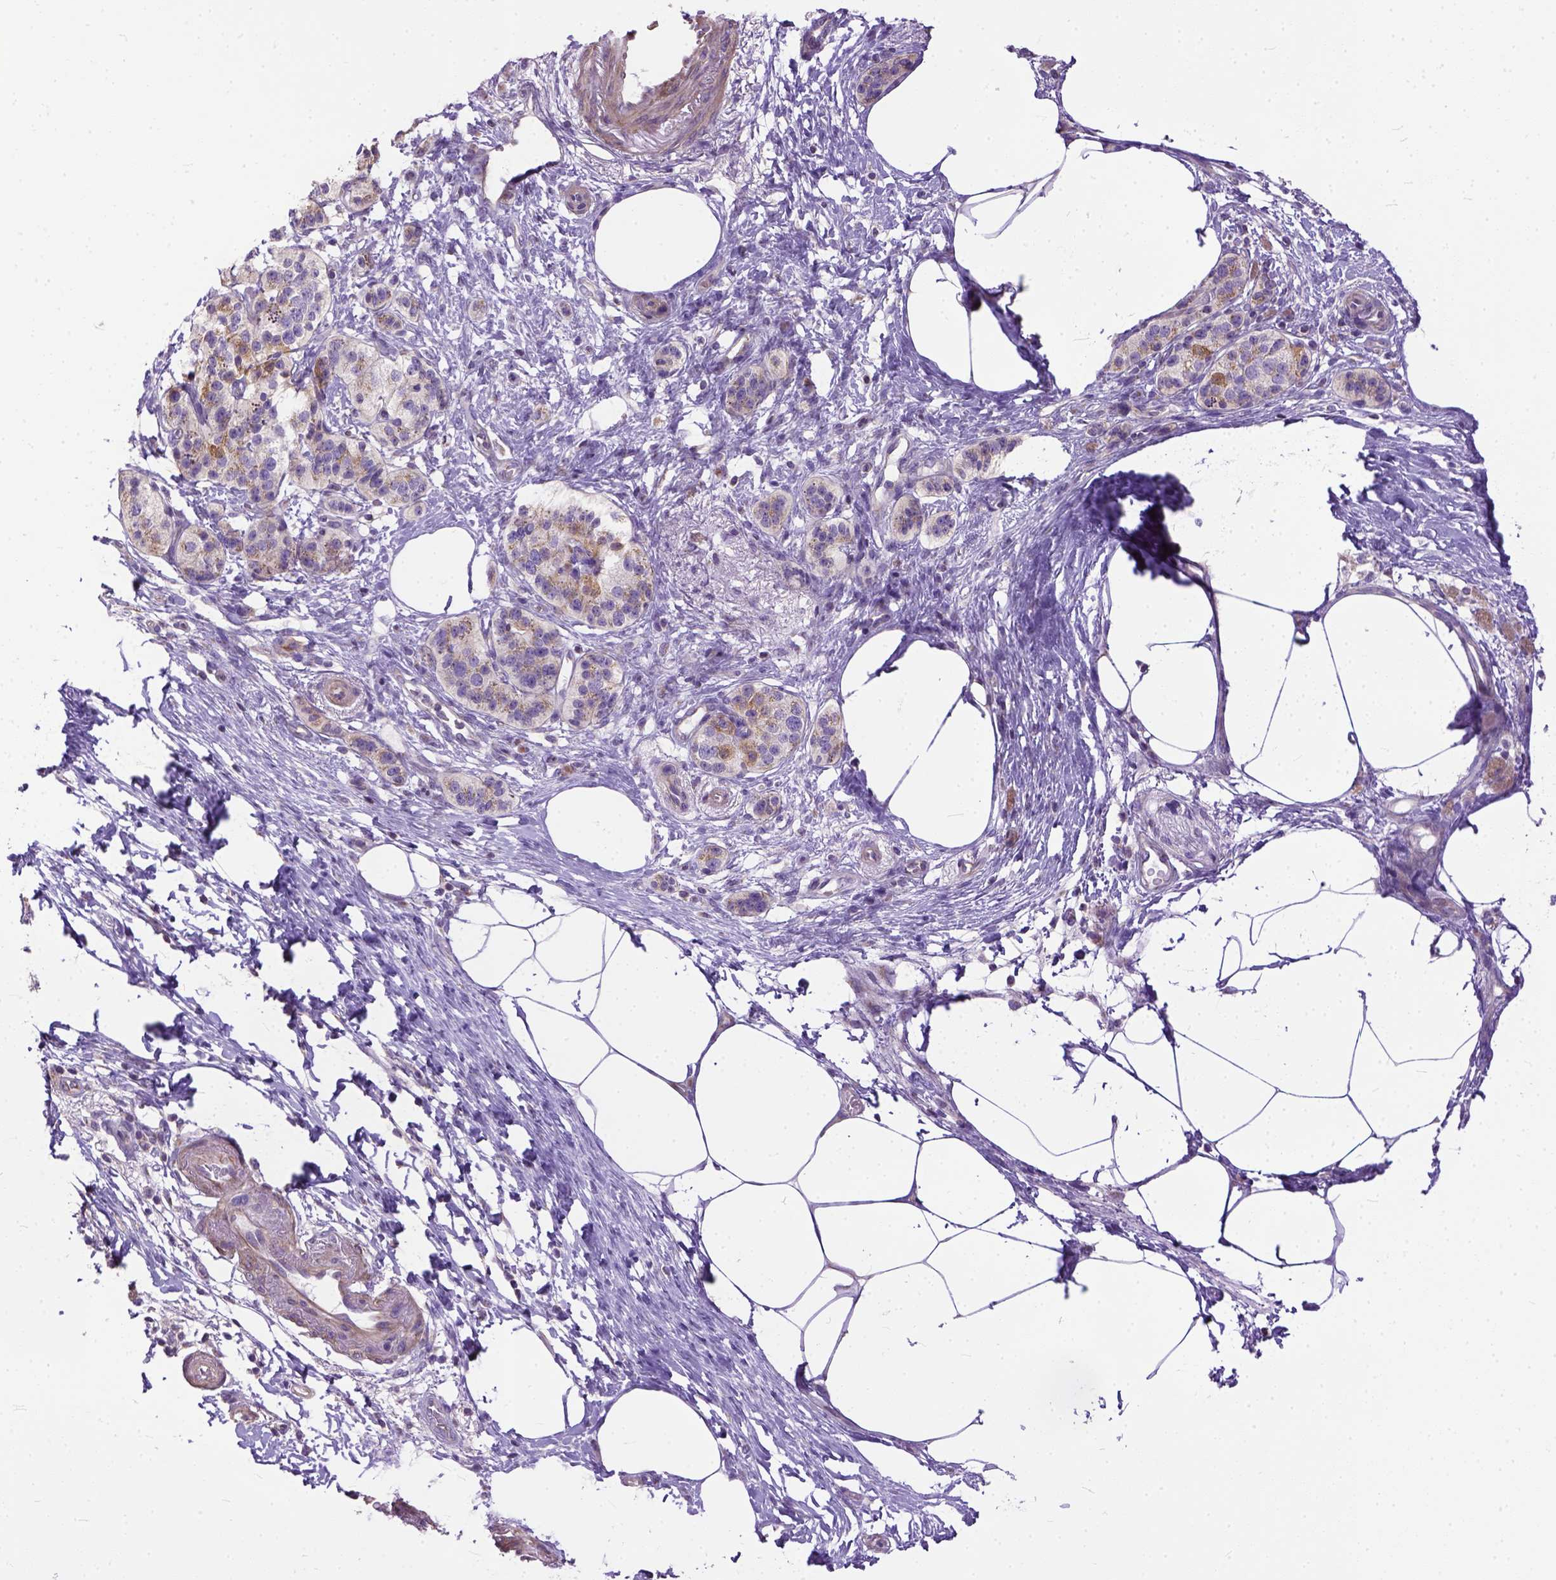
{"staining": {"intensity": "weak", "quantity": "25%-75%", "location": "cytoplasmic/membranous"}, "tissue": "pancreatic cancer", "cell_type": "Tumor cells", "image_type": "cancer", "snomed": [{"axis": "morphology", "description": "Adenocarcinoma, NOS"}, {"axis": "topography", "description": "Pancreas"}], "caption": "IHC staining of pancreatic adenocarcinoma, which exhibits low levels of weak cytoplasmic/membranous staining in about 25%-75% of tumor cells indicating weak cytoplasmic/membranous protein expression. The staining was performed using DAB (brown) for protein detection and nuclei were counterstained in hematoxylin (blue).", "gene": "BANF2", "patient": {"sex": "female", "age": 72}}